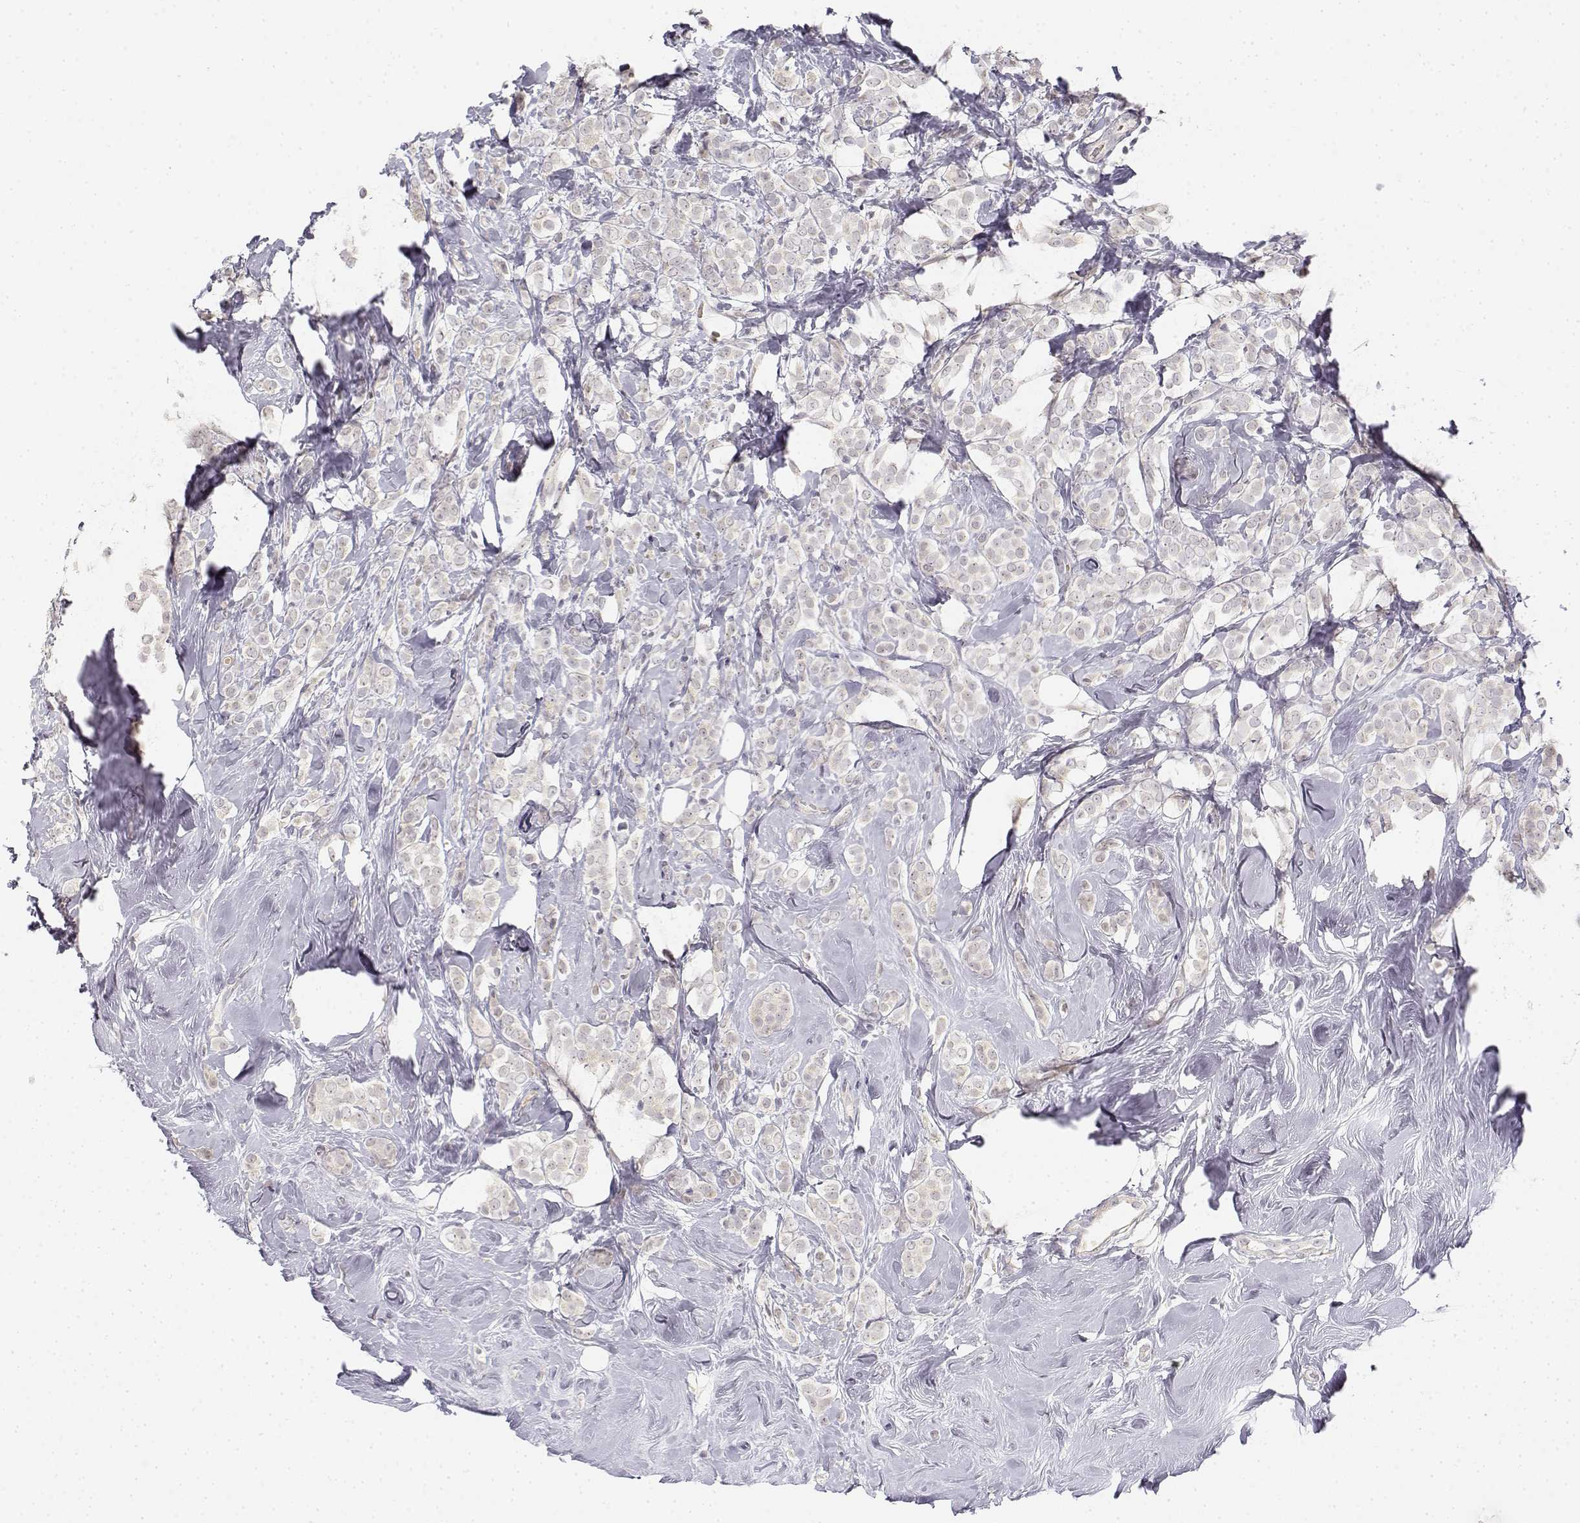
{"staining": {"intensity": "negative", "quantity": "none", "location": "none"}, "tissue": "breast cancer", "cell_type": "Tumor cells", "image_type": "cancer", "snomed": [{"axis": "morphology", "description": "Lobular carcinoma"}, {"axis": "topography", "description": "Breast"}], "caption": "Immunohistochemical staining of human breast cancer reveals no significant staining in tumor cells. The staining is performed using DAB brown chromogen with nuclei counter-stained in using hematoxylin.", "gene": "GLIPR1L2", "patient": {"sex": "female", "age": 49}}